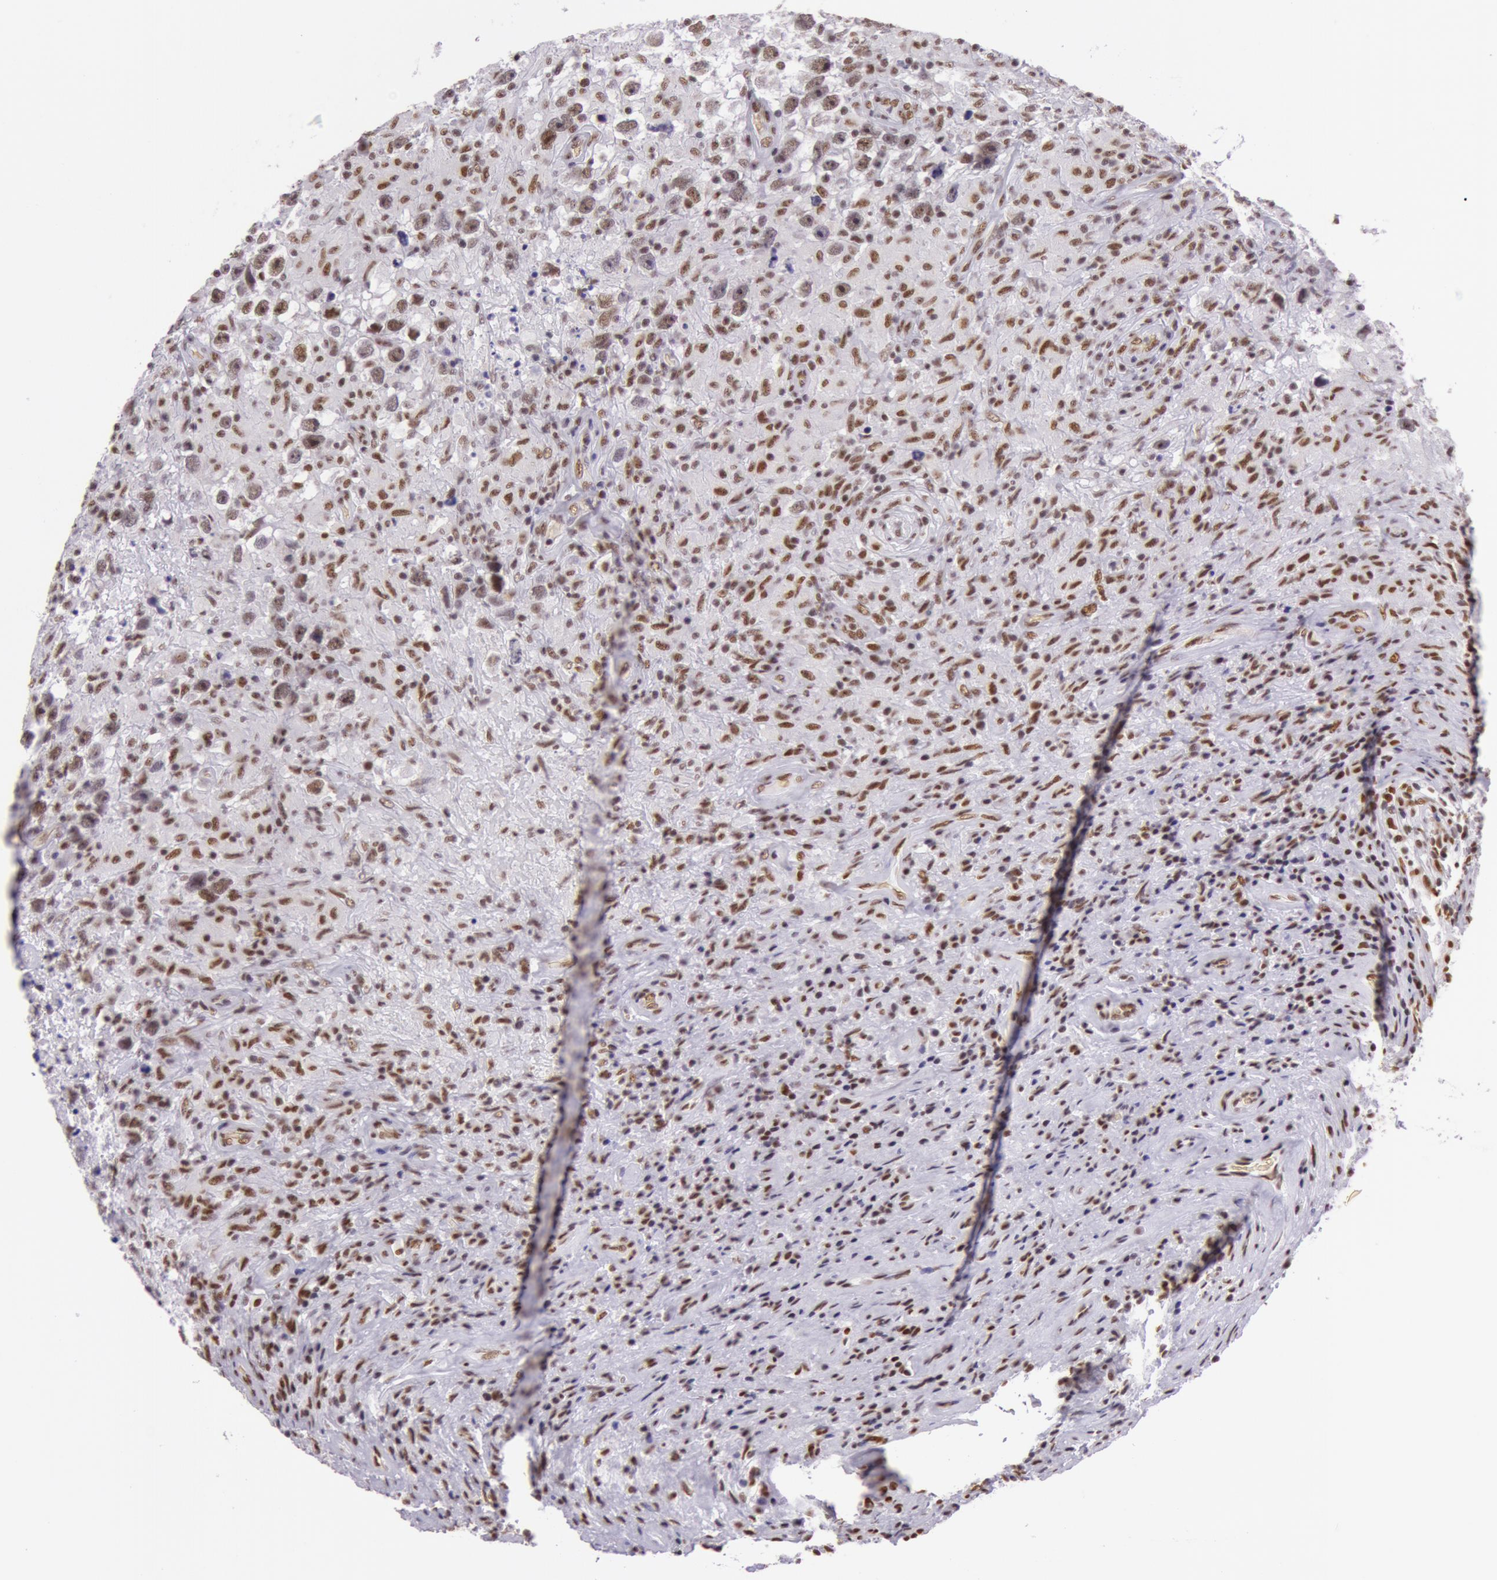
{"staining": {"intensity": "strong", "quantity": ">75%", "location": "nuclear"}, "tissue": "testis cancer", "cell_type": "Tumor cells", "image_type": "cancer", "snomed": [{"axis": "morphology", "description": "Seminoma, NOS"}, {"axis": "topography", "description": "Testis"}], "caption": "Protein staining of testis seminoma tissue demonstrates strong nuclear expression in approximately >75% of tumor cells. The staining was performed using DAB to visualize the protein expression in brown, while the nuclei were stained in blue with hematoxylin (Magnification: 20x).", "gene": "NBN", "patient": {"sex": "male", "age": 34}}